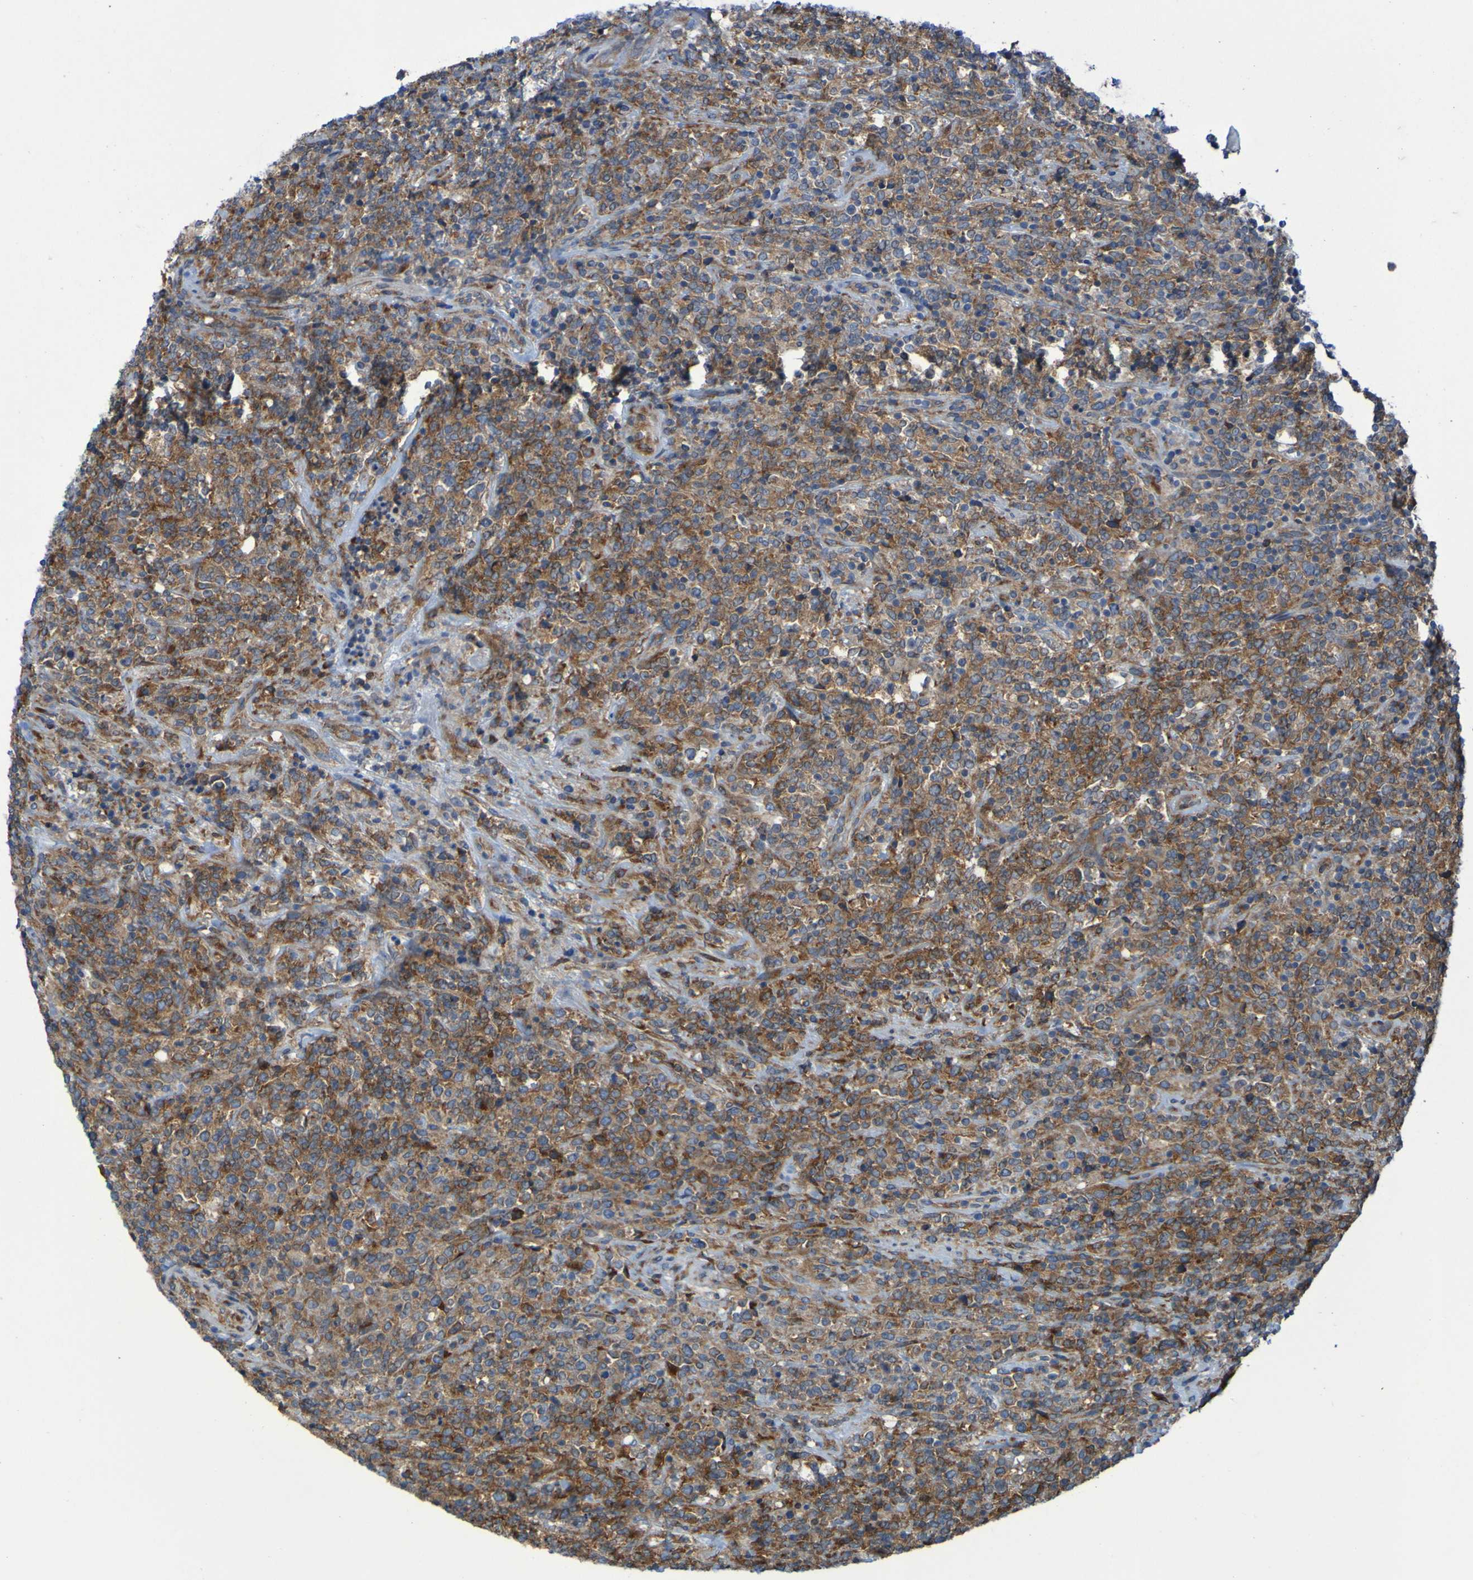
{"staining": {"intensity": "moderate", "quantity": ">75%", "location": "cytoplasmic/membranous"}, "tissue": "lymphoma", "cell_type": "Tumor cells", "image_type": "cancer", "snomed": [{"axis": "morphology", "description": "Malignant lymphoma, non-Hodgkin's type, High grade"}, {"axis": "topography", "description": "Soft tissue"}], "caption": "Moderate cytoplasmic/membranous protein positivity is present in about >75% of tumor cells in lymphoma. (DAB = brown stain, brightfield microscopy at high magnification).", "gene": "FKBP3", "patient": {"sex": "male", "age": 18}}